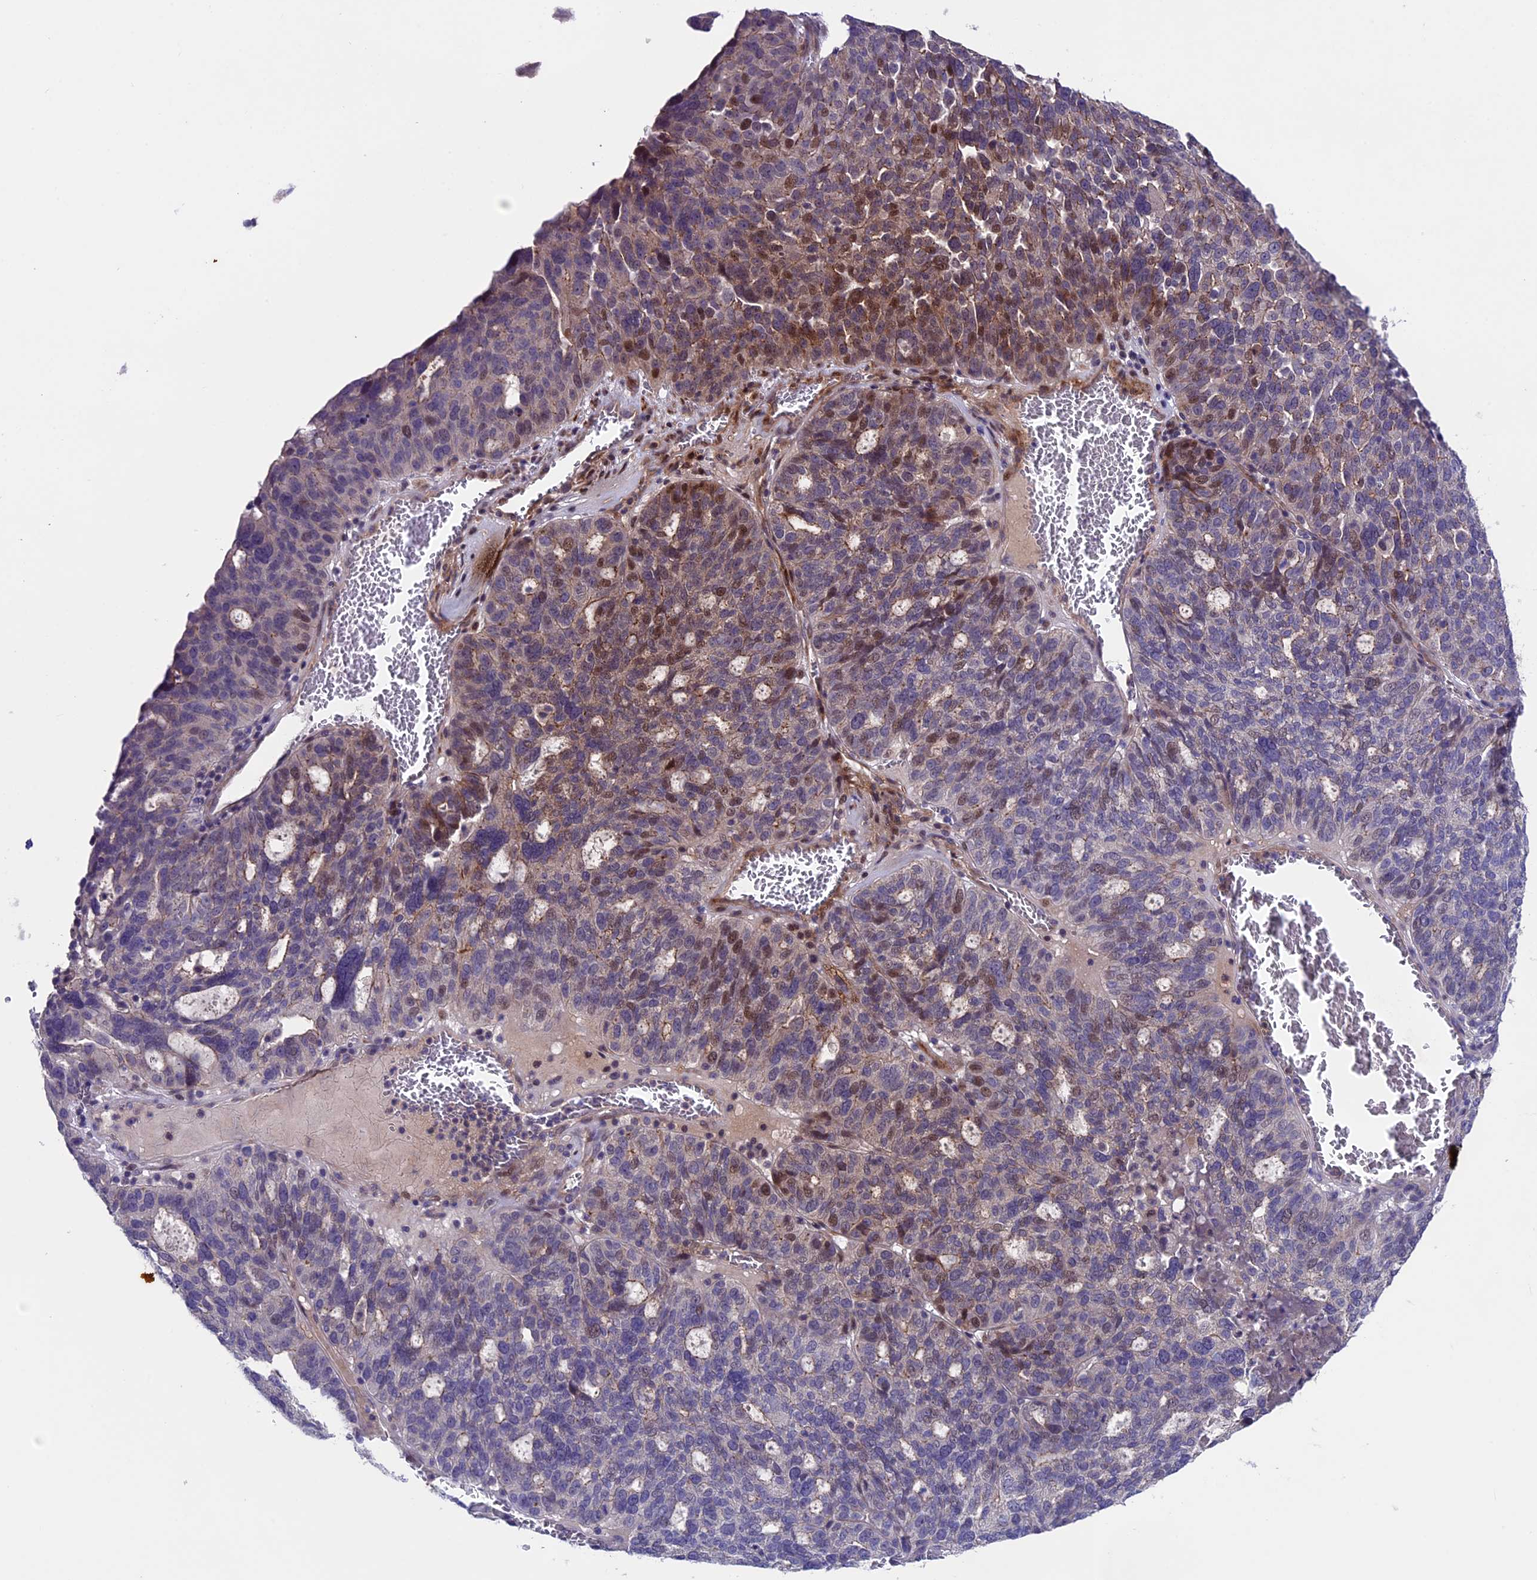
{"staining": {"intensity": "weak", "quantity": "<25%", "location": "cytoplasmic/membranous,nuclear"}, "tissue": "ovarian cancer", "cell_type": "Tumor cells", "image_type": "cancer", "snomed": [{"axis": "morphology", "description": "Cystadenocarcinoma, serous, NOS"}, {"axis": "topography", "description": "Ovary"}], "caption": "Immunohistochemistry (IHC) image of neoplastic tissue: serous cystadenocarcinoma (ovarian) stained with DAB (3,3'-diaminobenzidine) displays no significant protein staining in tumor cells.", "gene": "SIPA1L3", "patient": {"sex": "female", "age": 59}}